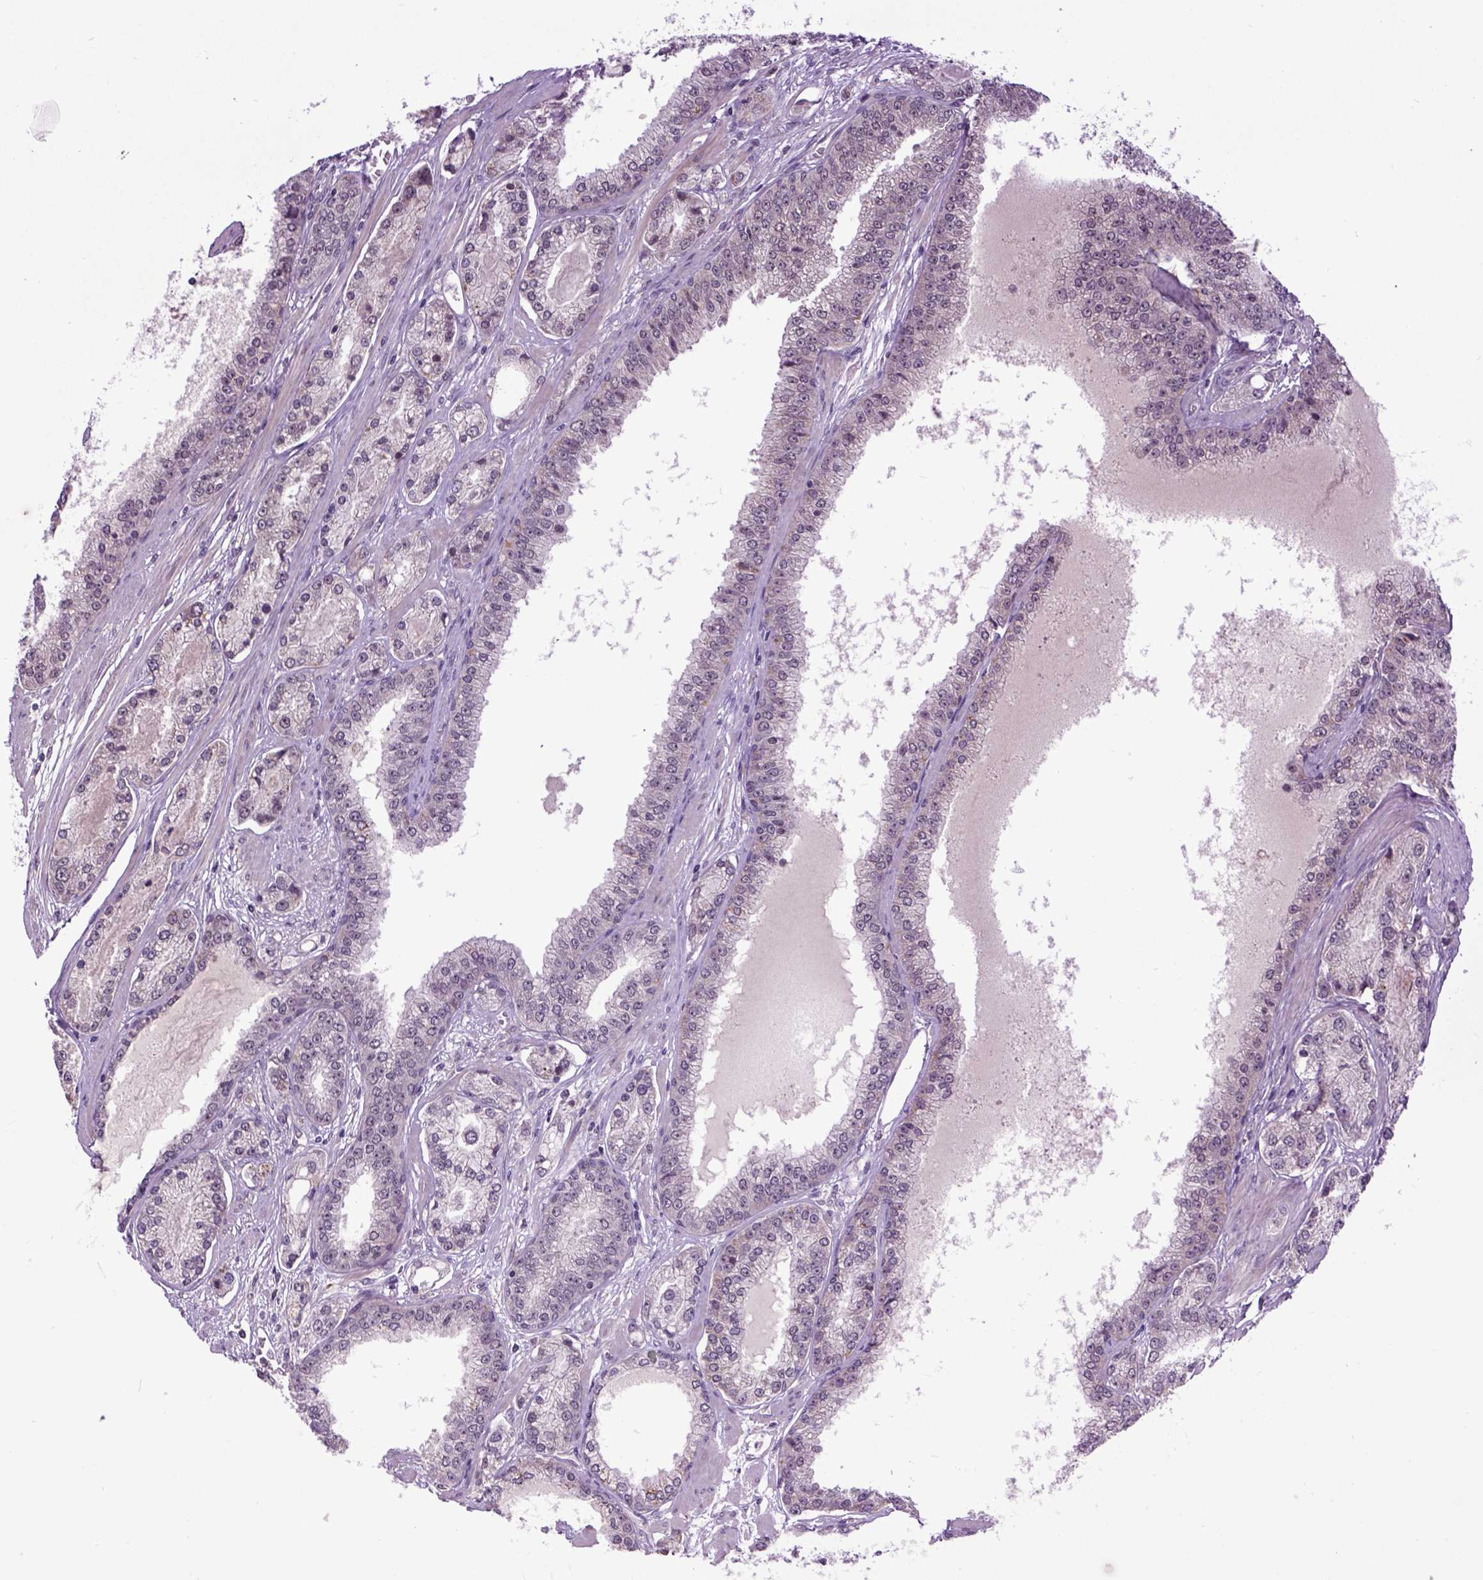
{"staining": {"intensity": "negative", "quantity": "none", "location": "none"}, "tissue": "prostate cancer", "cell_type": "Tumor cells", "image_type": "cancer", "snomed": [{"axis": "morphology", "description": "Adenocarcinoma, NOS"}, {"axis": "topography", "description": "Prostate"}], "caption": "This is a histopathology image of immunohistochemistry staining of adenocarcinoma (prostate), which shows no positivity in tumor cells.", "gene": "RAB43", "patient": {"sex": "male", "age": 64}}